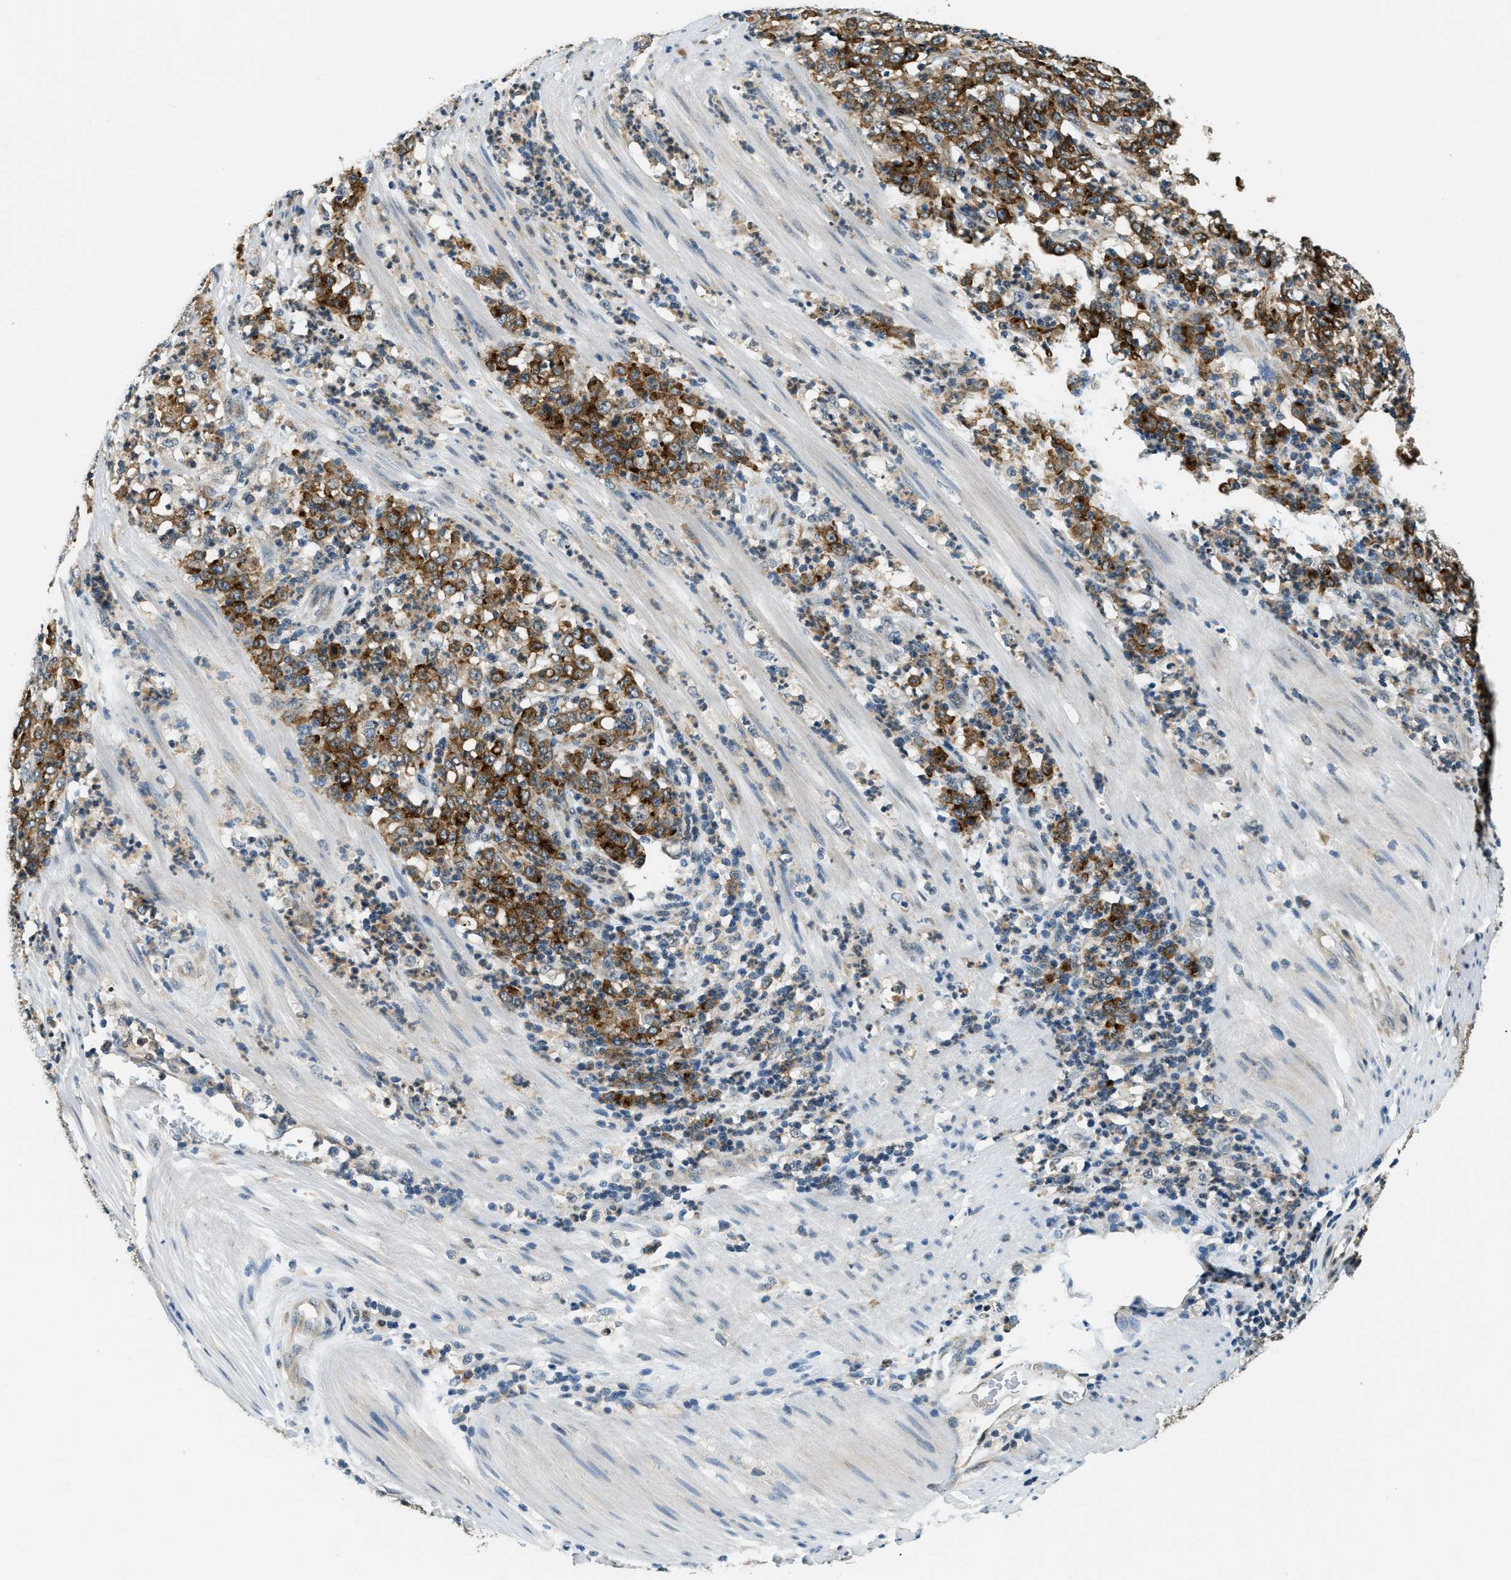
{"staining": {"intensity": "strong", "quantity": ">75%", "location": "cytoplasmic/membranous"}, "tissue": "stomach cancer", "cell_type": "Tumor cells", "image_type": "cancer", "snomed": [{"axis": "morphology", "description": "Adenocarcinoma, NOS"}, {"axis": "topography", "description": "Stomach, lower"}], "caption": "This is an image of IHC staining of stomach cancer (adenocarcinoma), which shows strong staining in the cytoplasmic/membranous of tumor cells.", "gene": "RAB11FIP1", "patient": {"sex": "female", "age": 71}}